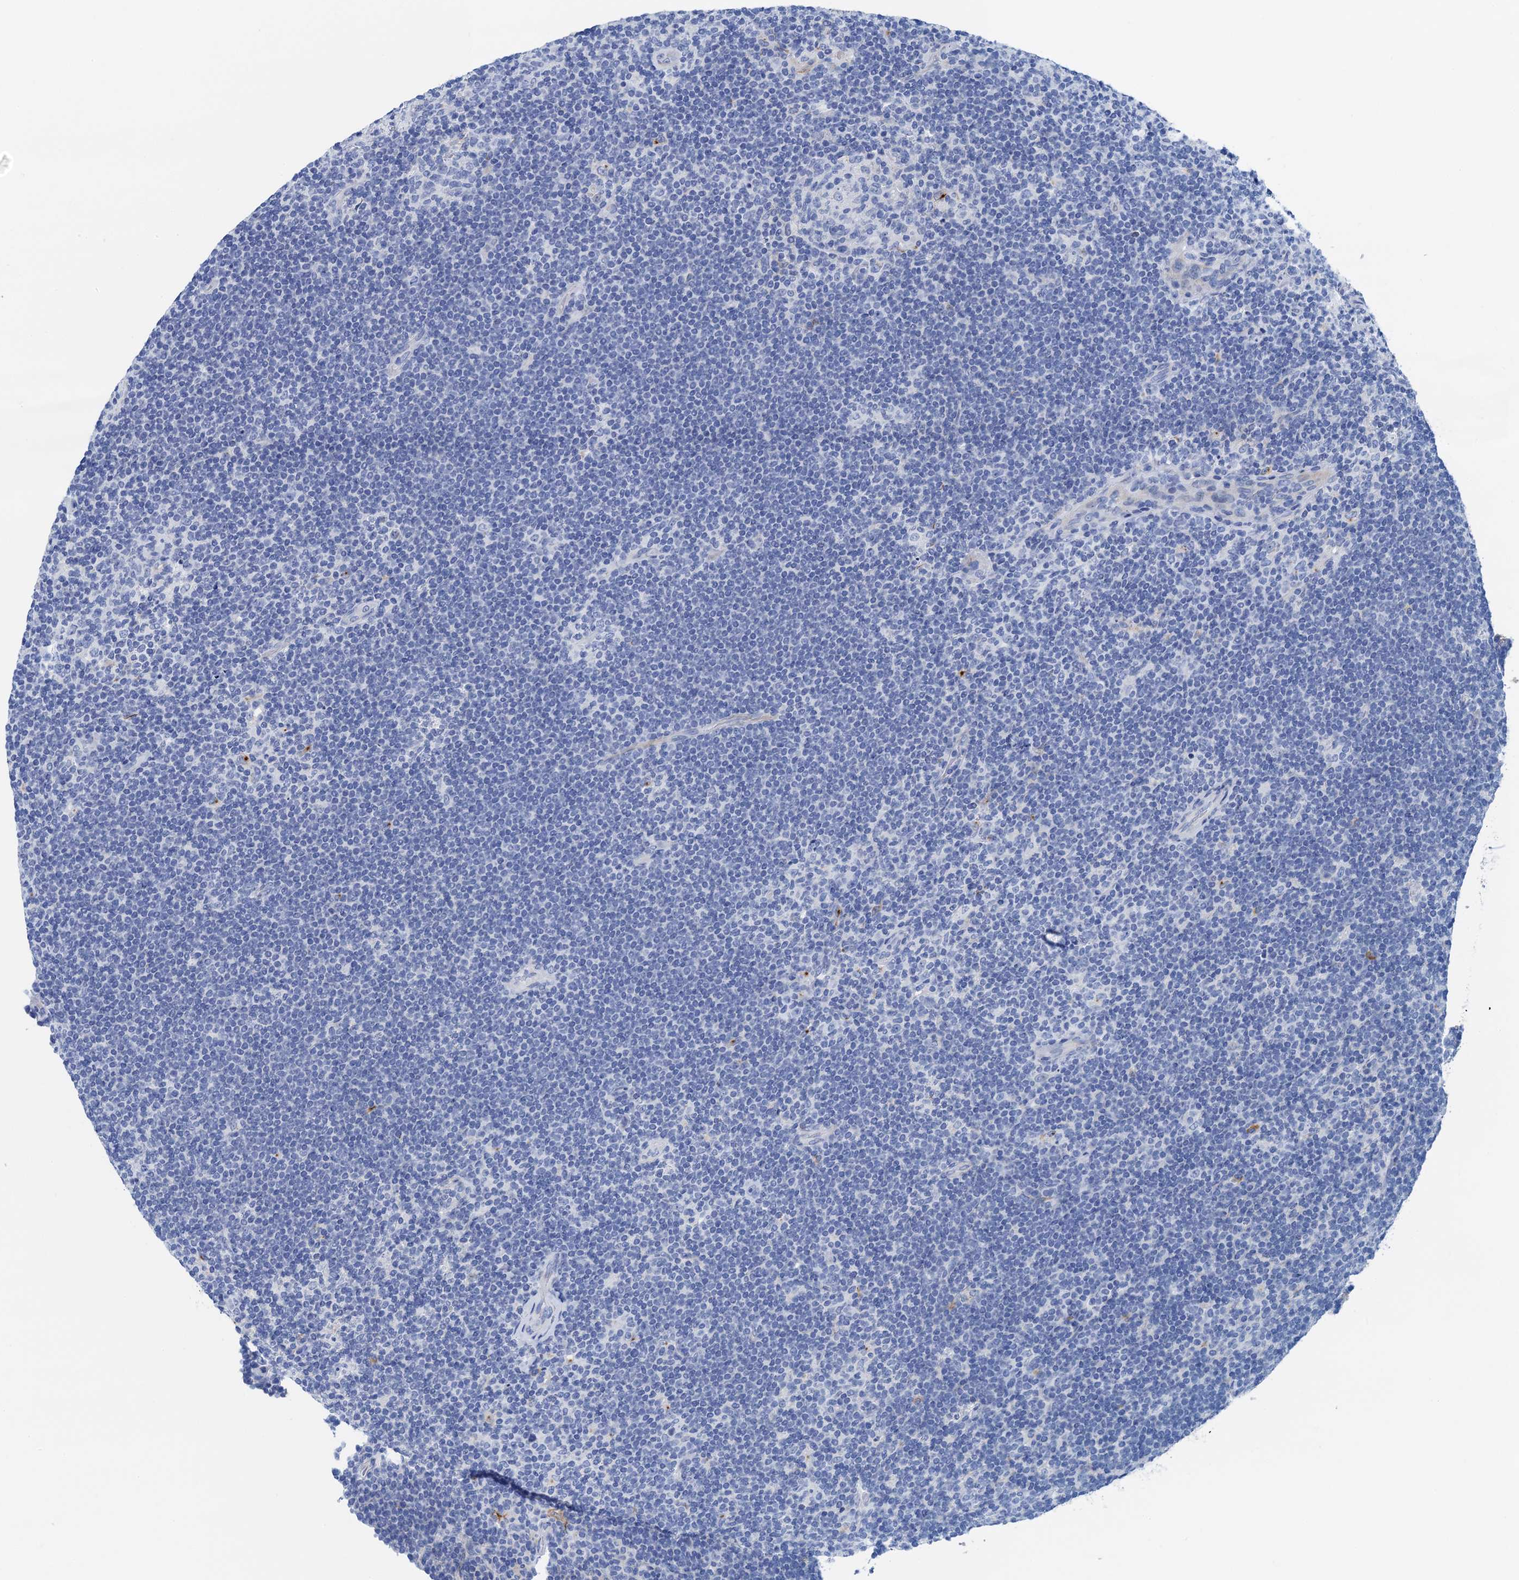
{"staining": {"intensity": "negative", "quantity": "none", "location": "none"}, "tissue": "lymphoma", "cell_type": "Tumor cells", "image_type": "cancer", "snomed": [{"axis": "morphology", "description": "Hodgkin's disease, NOS"}, {"axis": "topography", "description": "Lymph node"}], "caption": "Immunohistochemical staining of lymphoma shows no significant expression in tumor cells.", "gene": "NLRP10", "patient": {"sex": "female", "age": 57}}